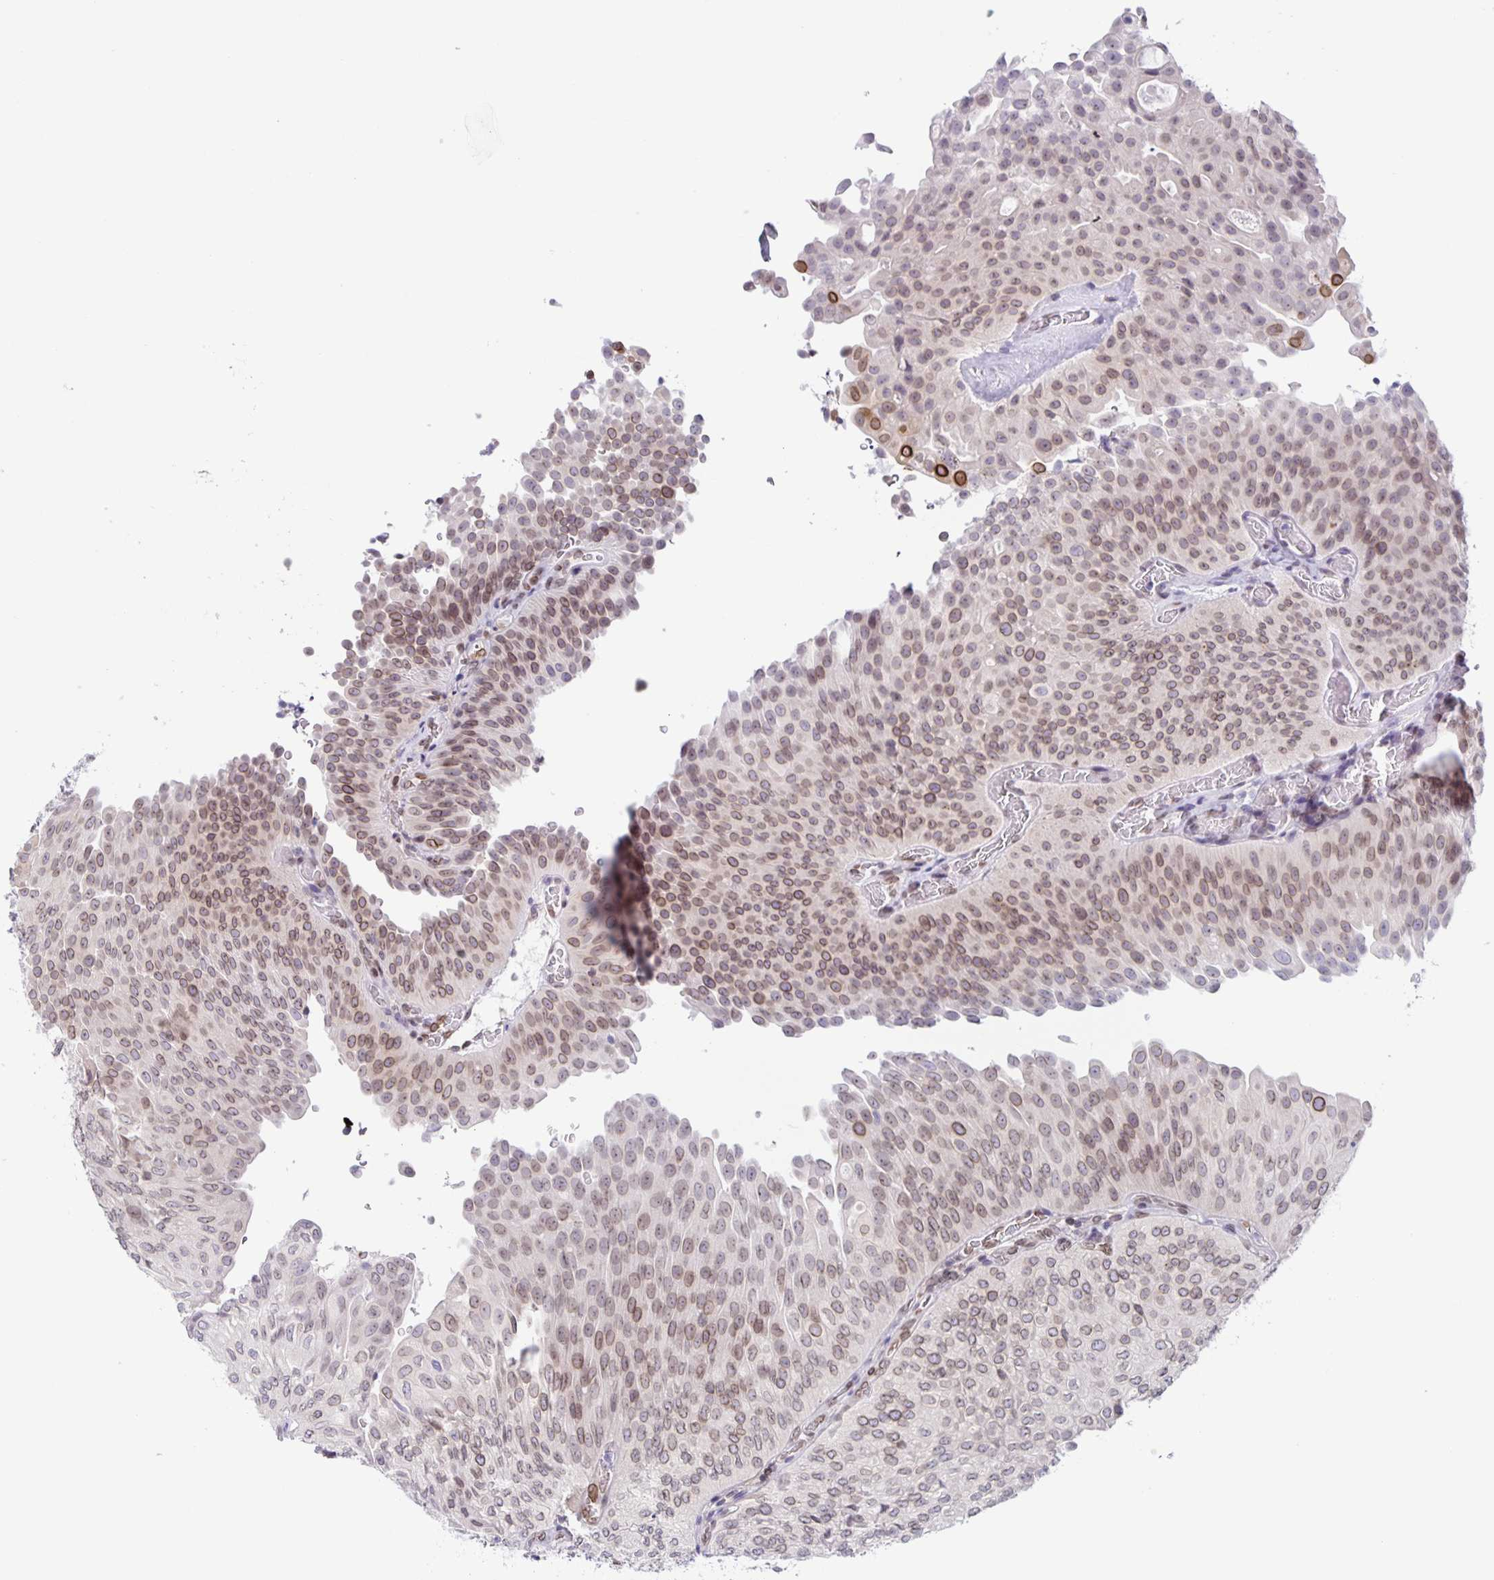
{"staining": {"intensity": "moderate", "quantity": "25%-75%", "location": "cytoplasmic/membranous,nuclear"}, "tissue": "urothelial cancer", "cell_type": "Tumor cells", "image_type": "cancer", "snomed": [{"axis": "morphology", "description": "Urothelial carcinoma, NOS"}, {"axis": "topography", "description": "Urinary bladder"}], "caption": "Immunohistochemistry micrograph of human transitional cell carcinoma stained for a protein (brown), which exhibits medium levels of moderate cytoplasmic/membranous and nuclear expression in approximately 25%-75% of tumor cells.", "gene": "SYNE2", "patient": {"sex": "male", "age": 62}}